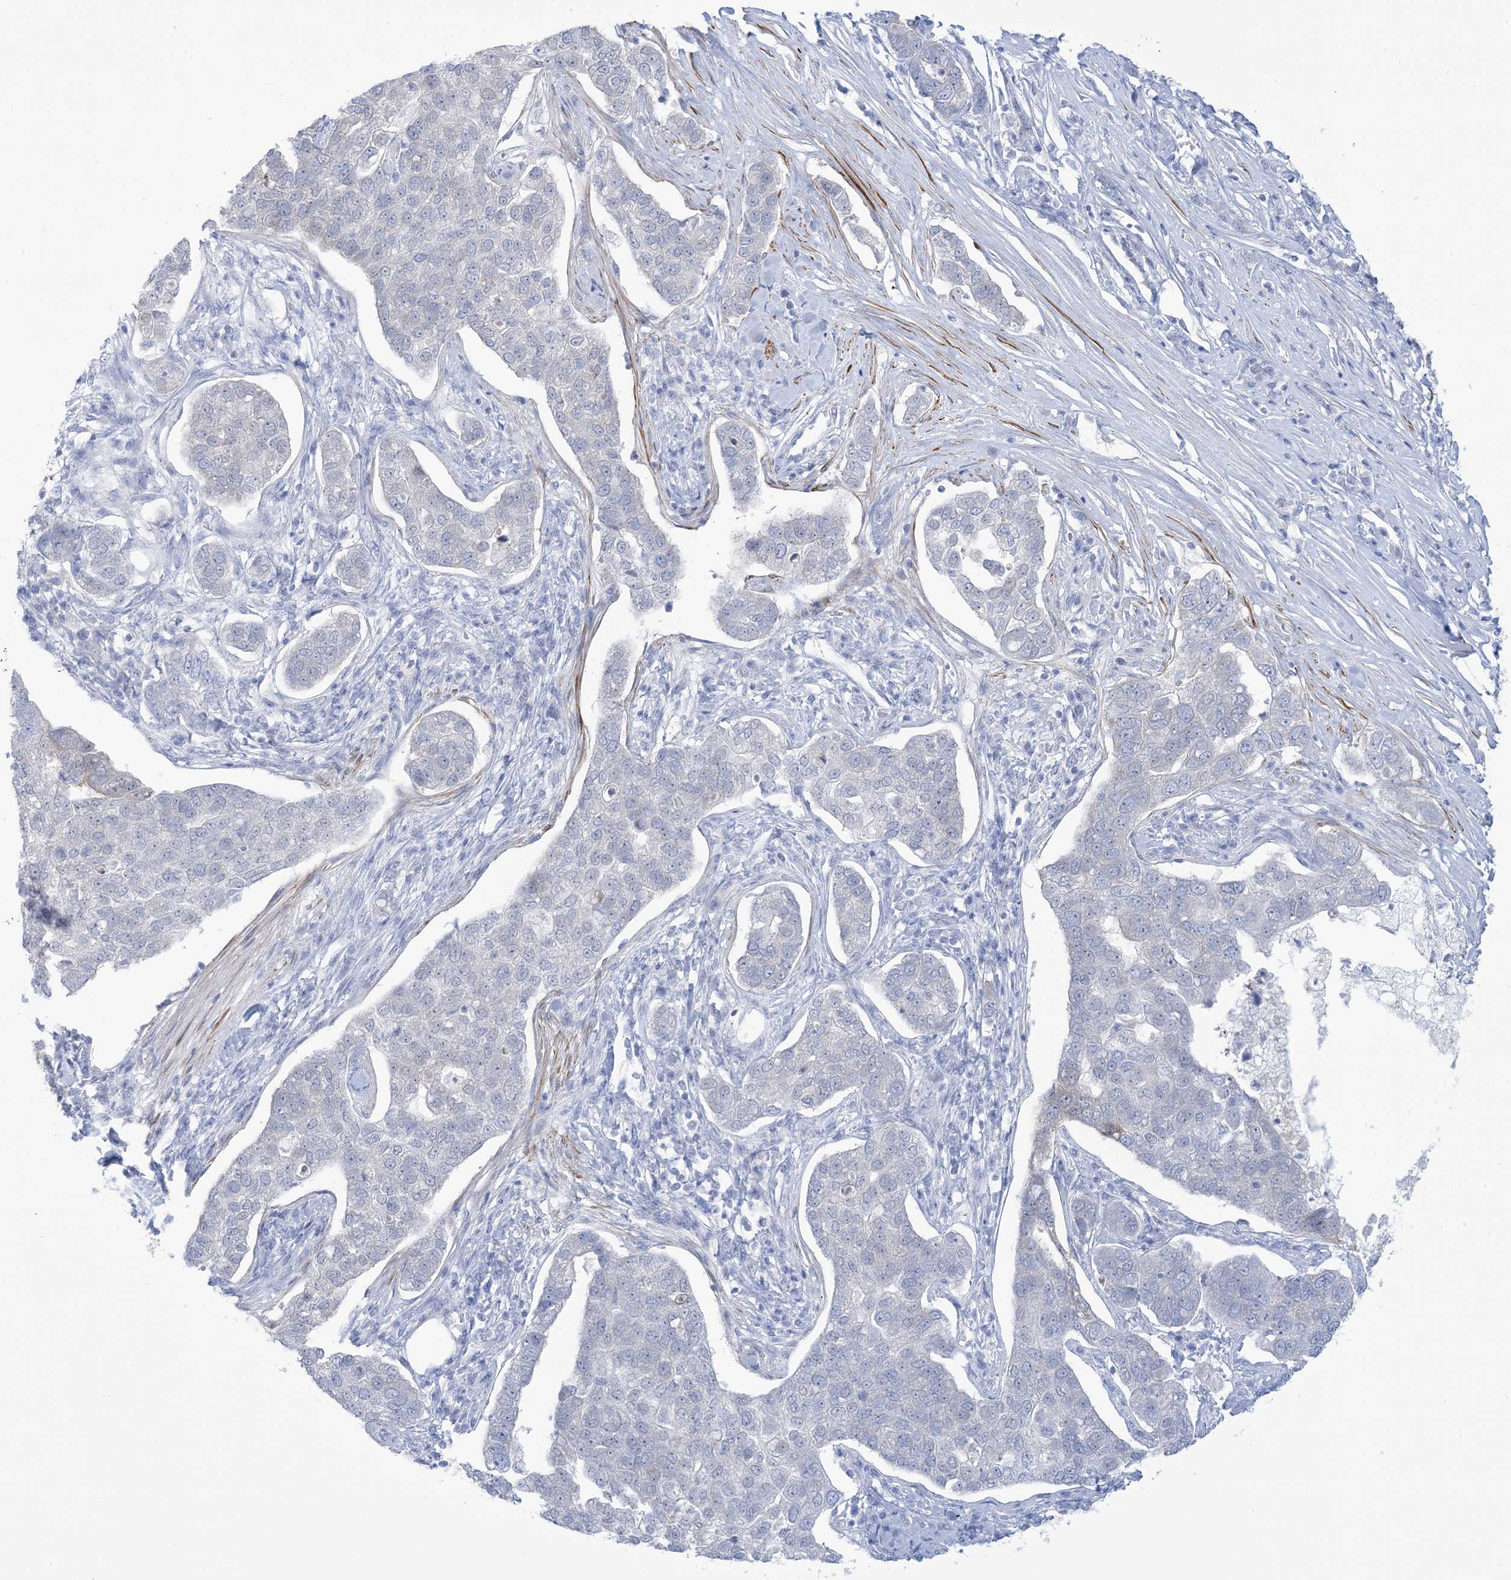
{"staining": {"intensity": "negative", "quantity": "none", "location": "none"}, "tissue": "pancreatic cancer", "cell_type": "Tumor cells", "image_type": "cancer", "snomed": [{"axis": "morphology", "description": "Adenocarcinoma, NOS"}, {"axis": "topography", "description": "Pancreas"}], "caption": "A histopathology image of human pancreatic cancer (adenocarcinoma) is negative for staining in tumor cells.", "gene": "MARS2", "patient": {"sex": "female", "age": 61}}